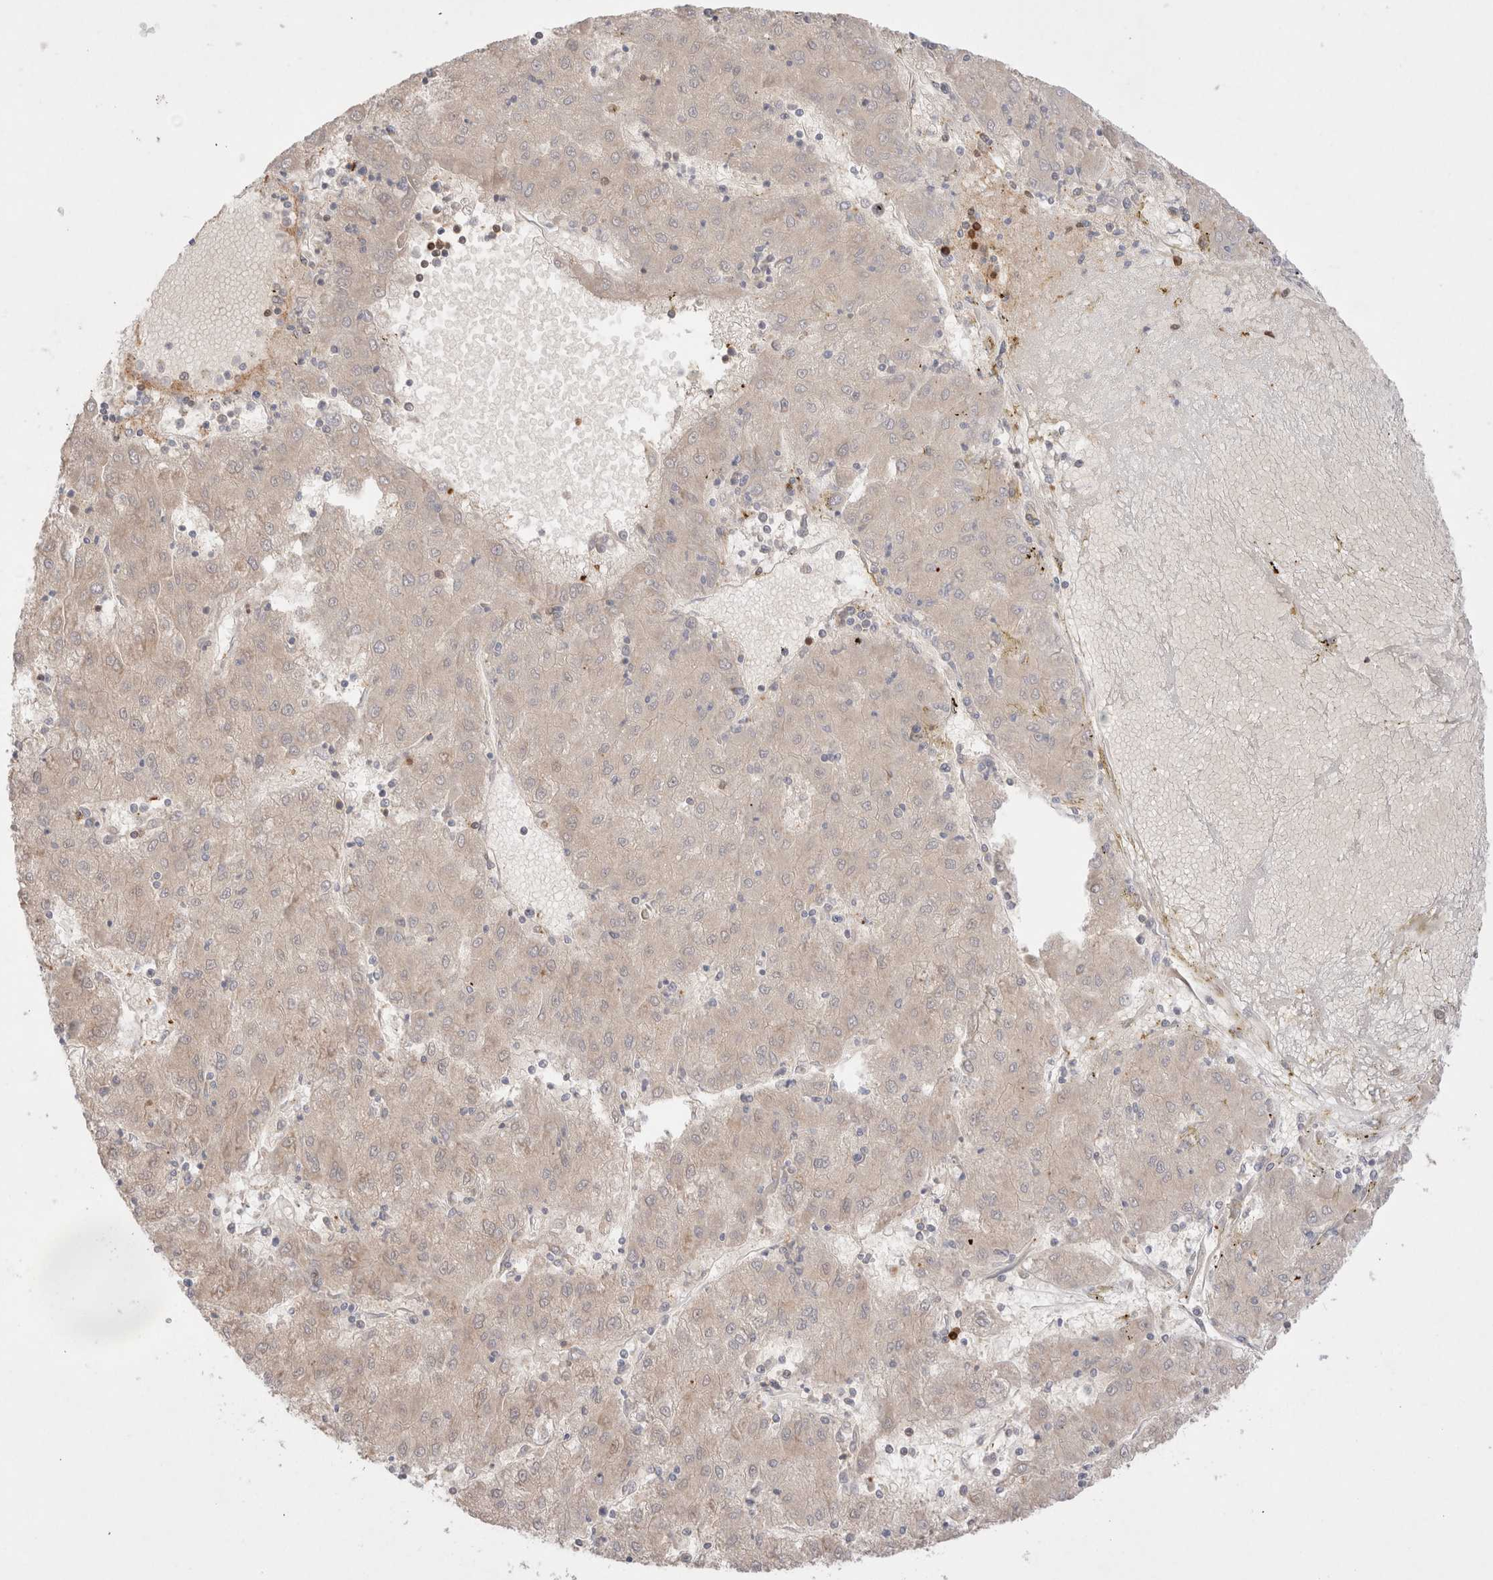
{"staining": {"intensity": "negative", "quantity": "none", "location": "none"}, "tissue": "liver cancer", "cell_type": "Tumor cells", "image_type": "cancer", "snomed": [{"axis": "morphology", "description": "Carcinoma, Hepatocellular, NOS"}, {"axis": "topography", "description": "Liver"}], "caption": "Histopathology image shows no significant protein positivity in tumor cells of liver cancer.", "gene": "STARD10", "patient": {"sex": "male", "age": 72}}